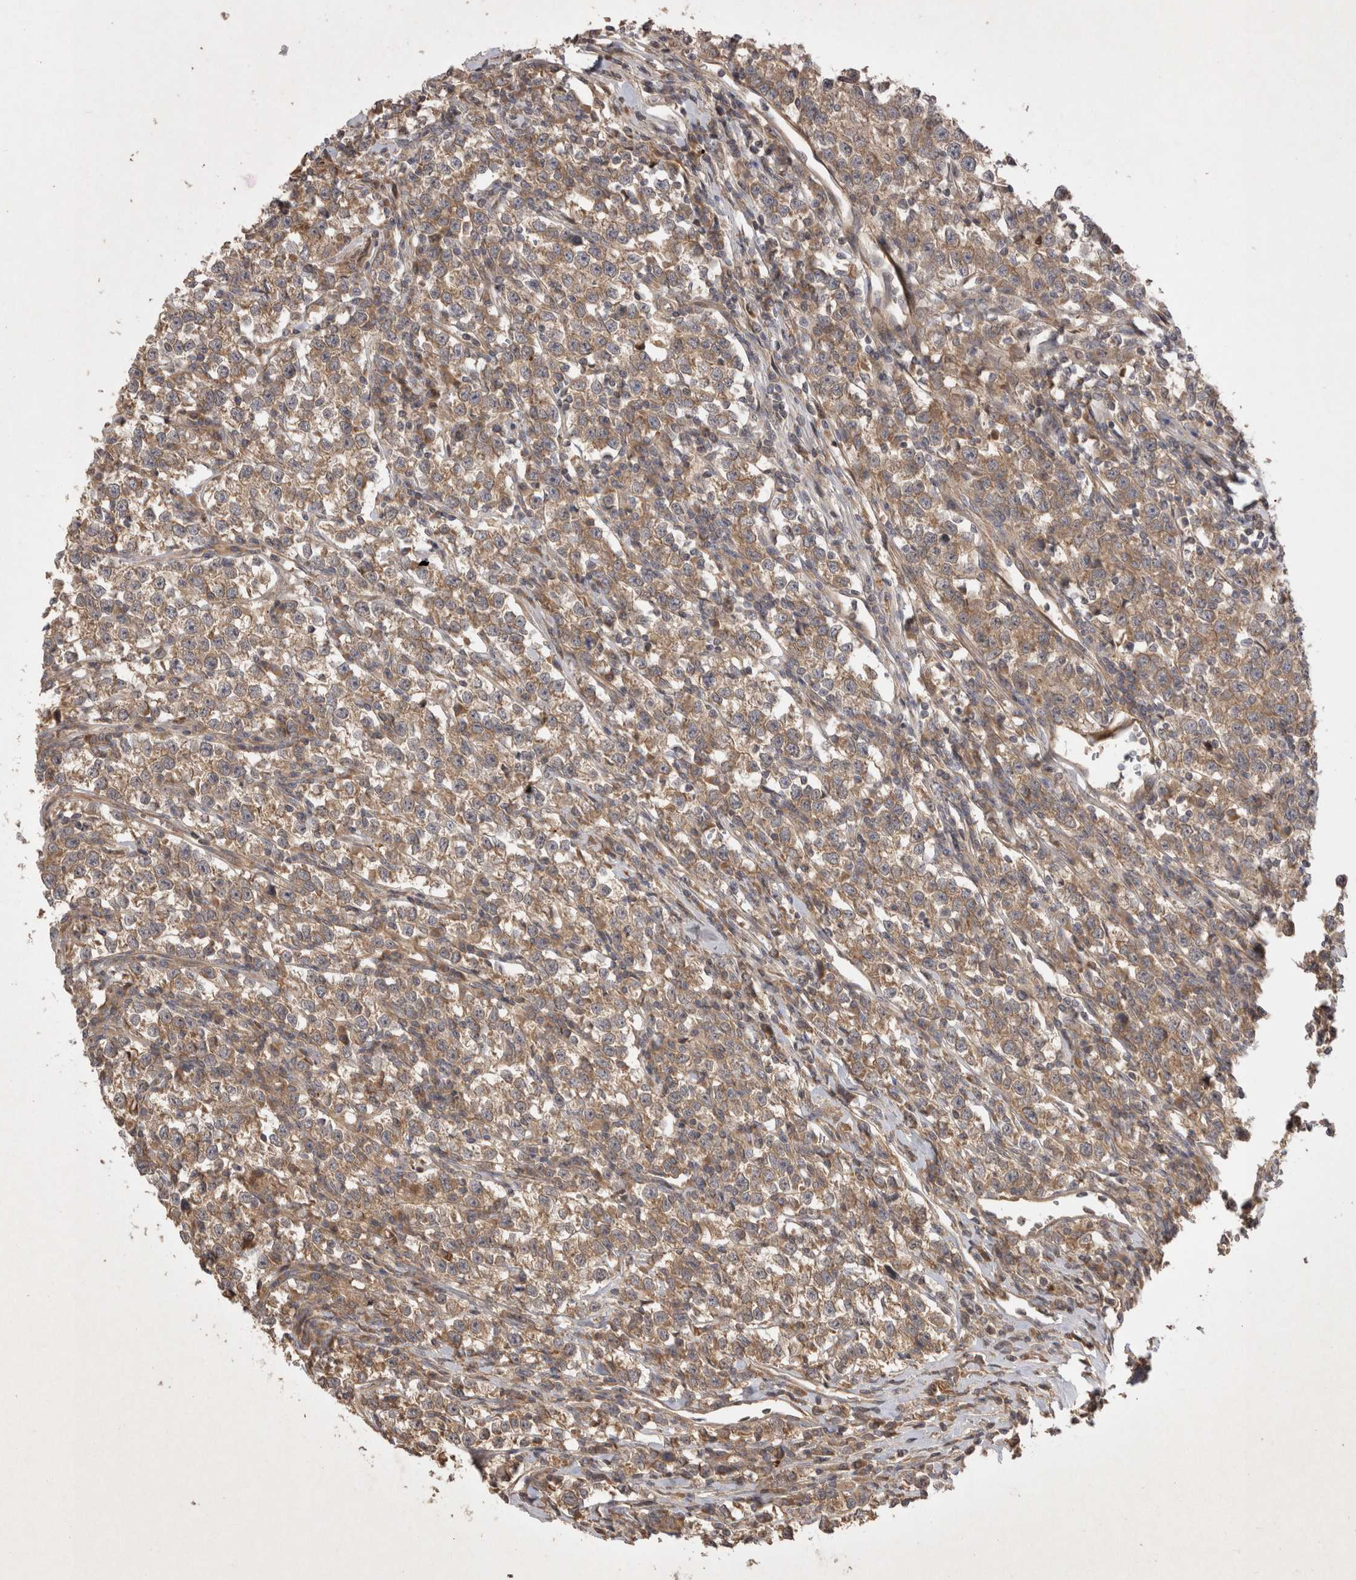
{"staining": {"intensity": "moderate", "quantity": ">75%", "location": "cytoplasmic/membranous"}, "tissue": "testis cancer", "cell_type": "Tumor cells", "image_type": "cancer", "snomed": [{"axis": "morphology", "description": "Normal tissue, NOS"}, {"axis": "morphology", "description": "Seminoma, NOS"}, {"axis": "topography", "description": "Testis"}], "caption": "Immunohistochemical staining of human testis cancer (seminoma) exhibits medium levels of moderate cytoplasmic/membranous protein expression in about >75% of tumor cells. The staining was performed using DAB, with brown indicating positive protein expression. Nuclei are stained blue with hematoxylin.", "gene": "PPP1R42", "patient": {"sex": "male", "age": 43}}